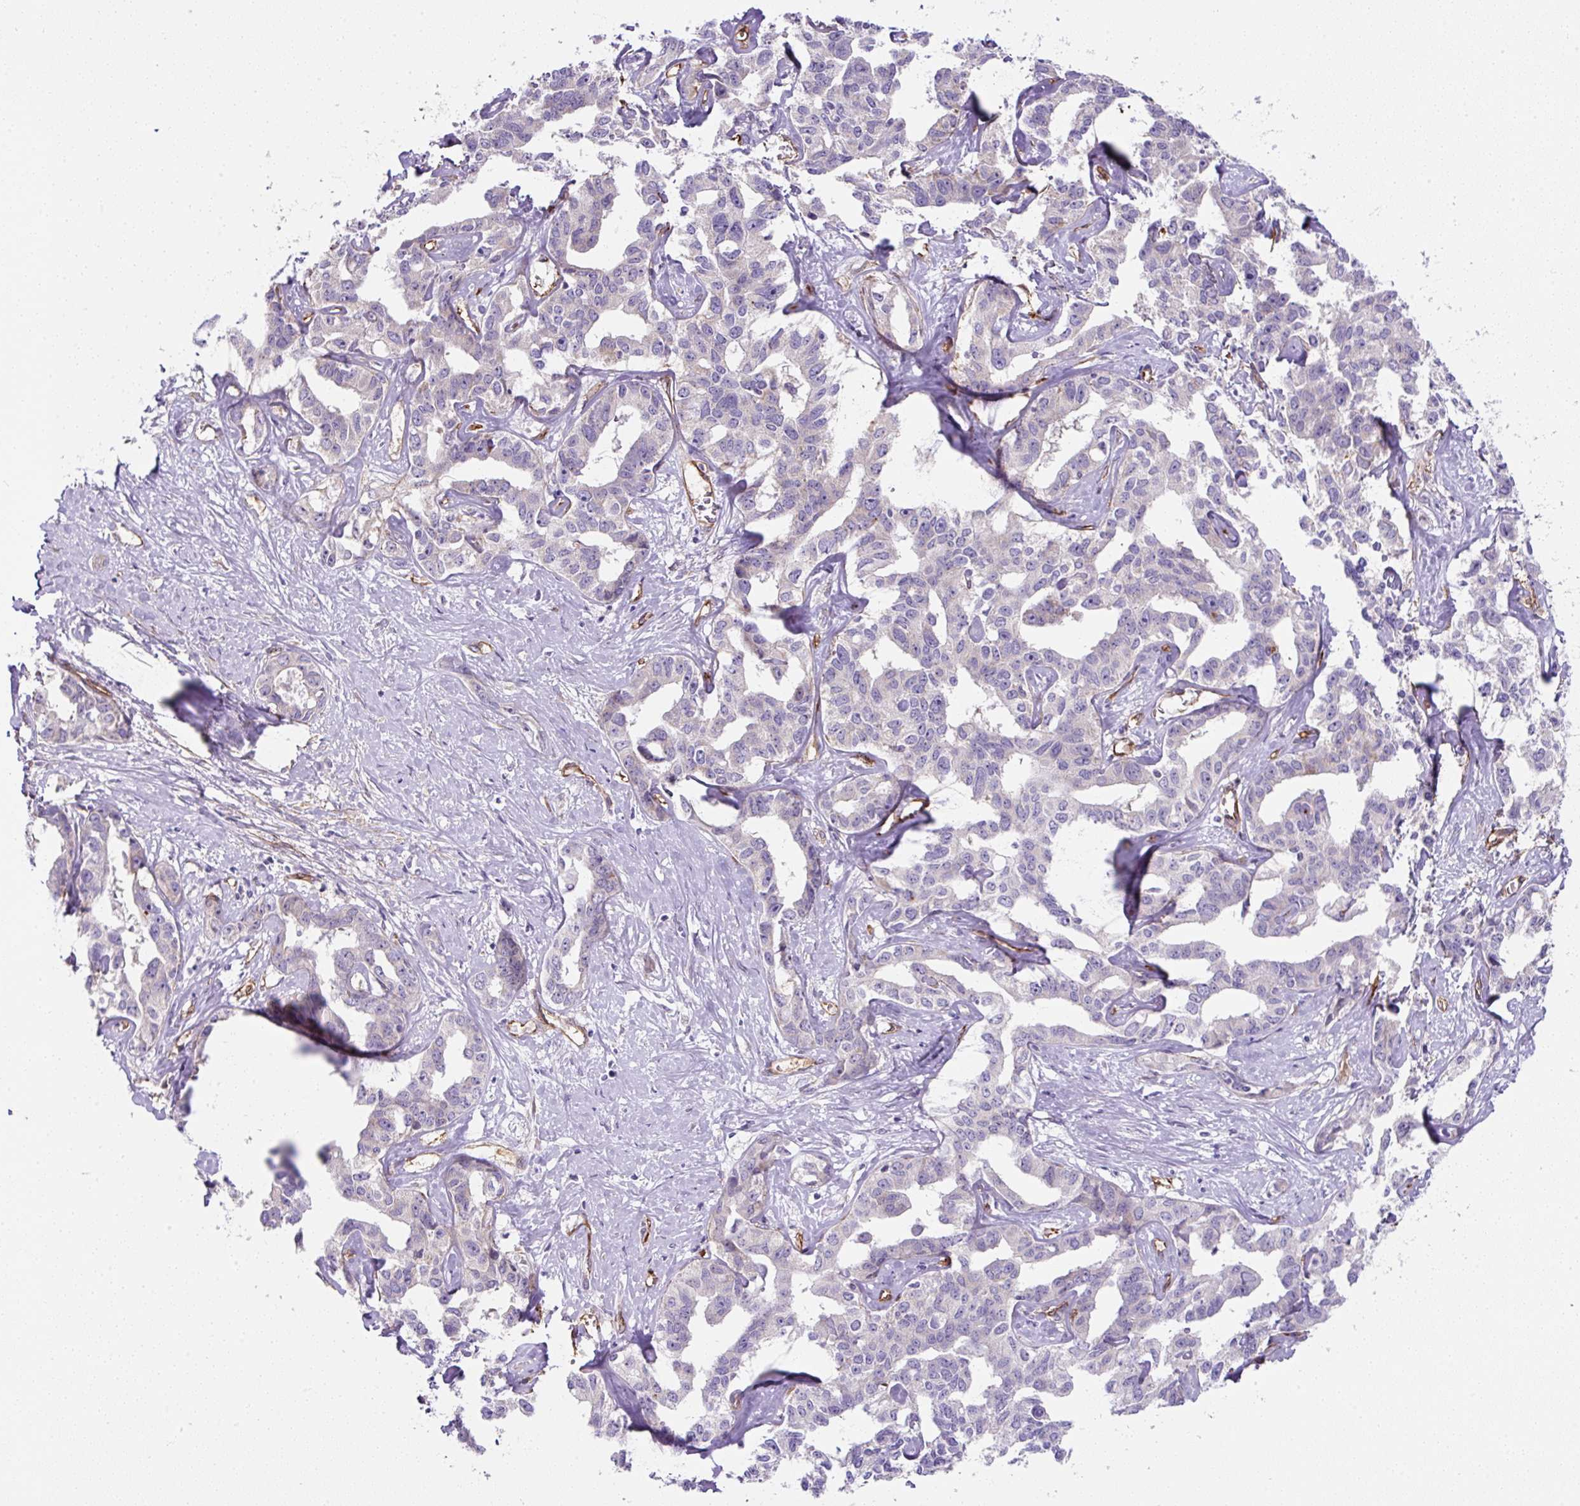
{"staining": {"intensity": "negative", "quantity": "none", "location": "none"}, "tissue": "liver cancer", "cell_type": "Tumor cells", "image_type": "cancer", "snomed": [{"axis": "morphology", "description": "Cholangiocarcinoma"}, {"axis": "topography", "description": "Liver"}], "caption": "Tumor cells show no significant staining in liver cancer (cholangiocarcinoma). (IHC, brightfield microscopy, high magnification).", "gene": "ANKUB1", "patient": {"sex": "male", "age": 59}}